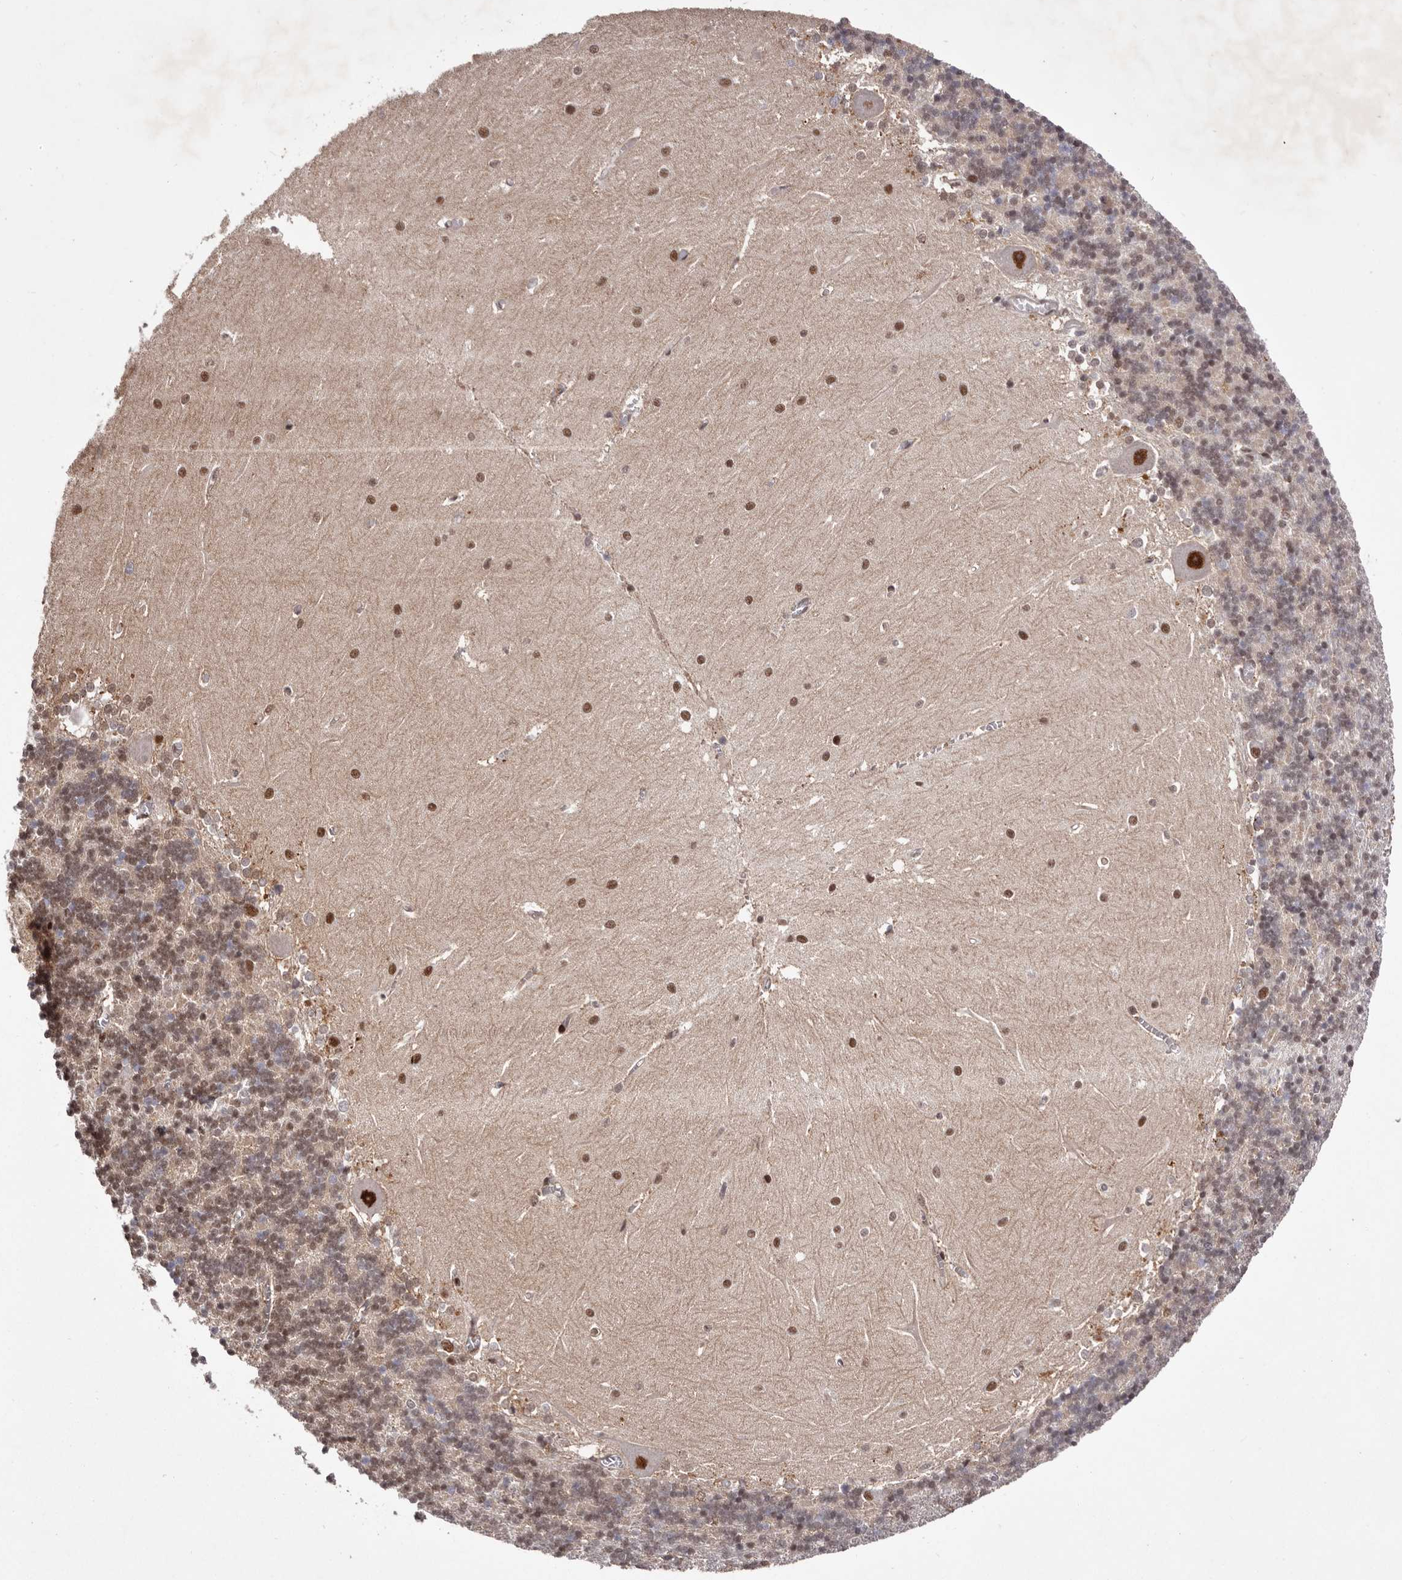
{"staining": {"intensity": "moderate", "quantity": "<25%", "location": "nuclear"}, "tissue": "cerebellum", "cell_type": "Cells in granular layer", "image_type": "normal", "snomed": [{"axis": "morphology", "description": "Normal tissue, NOS"}, {"axis": "topography", "description": "Cerebellum"}], "caption": "The image shows immunohistochemical staining of normal cerebellum. There is moderate nuclear staining is seen in about <25% of cells in granular layer. (DAB (3,3'-diaminobenzidine) IHC, brown staining for protein, blue staining for nuclei).", "gene": "FBXO5", "patient": {"sex": "male", "age": 37}}